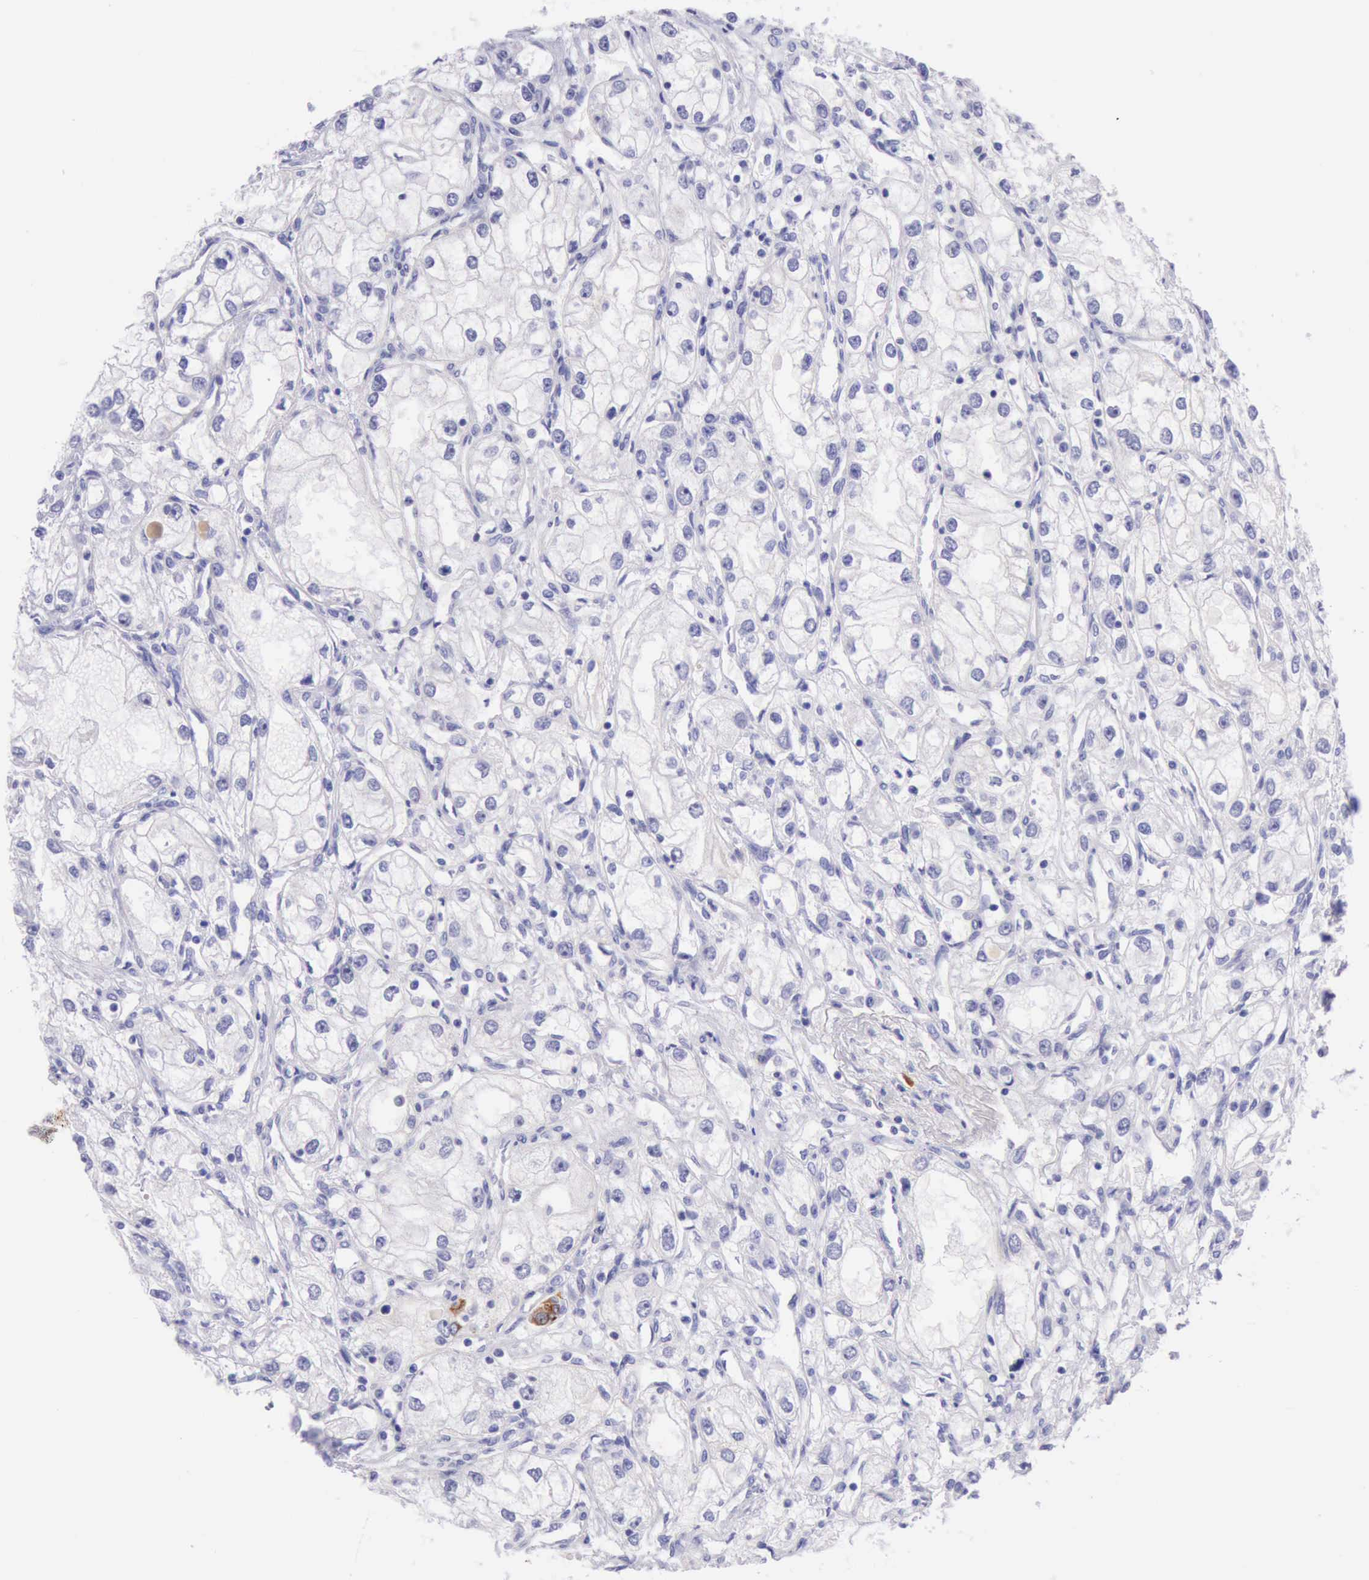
{"staining": {"intensity": "negative", "quantity": "none", "location": "none"}, "tissue": "renal cancer", "cell_type": "Tumor cells", "image_type": "cancer", "snomed": [{"axis": "morphology", "description": "Adenocarcinoma, NOS"}, {"axis": "topography", "description": "Kidney"}], "caption": "This photomicrograph is of renal cancer (adenocarcinoma) stained with immunohistochemistry to label a protein in brown with the nuclei are counter-stained blue. There is no positivity in tumor cells. (Brightfield microscopy of DAB immunohistochemistry at high magnification).", "gene": "KRT8", "patient": {"sex": "male", "age": 57}}